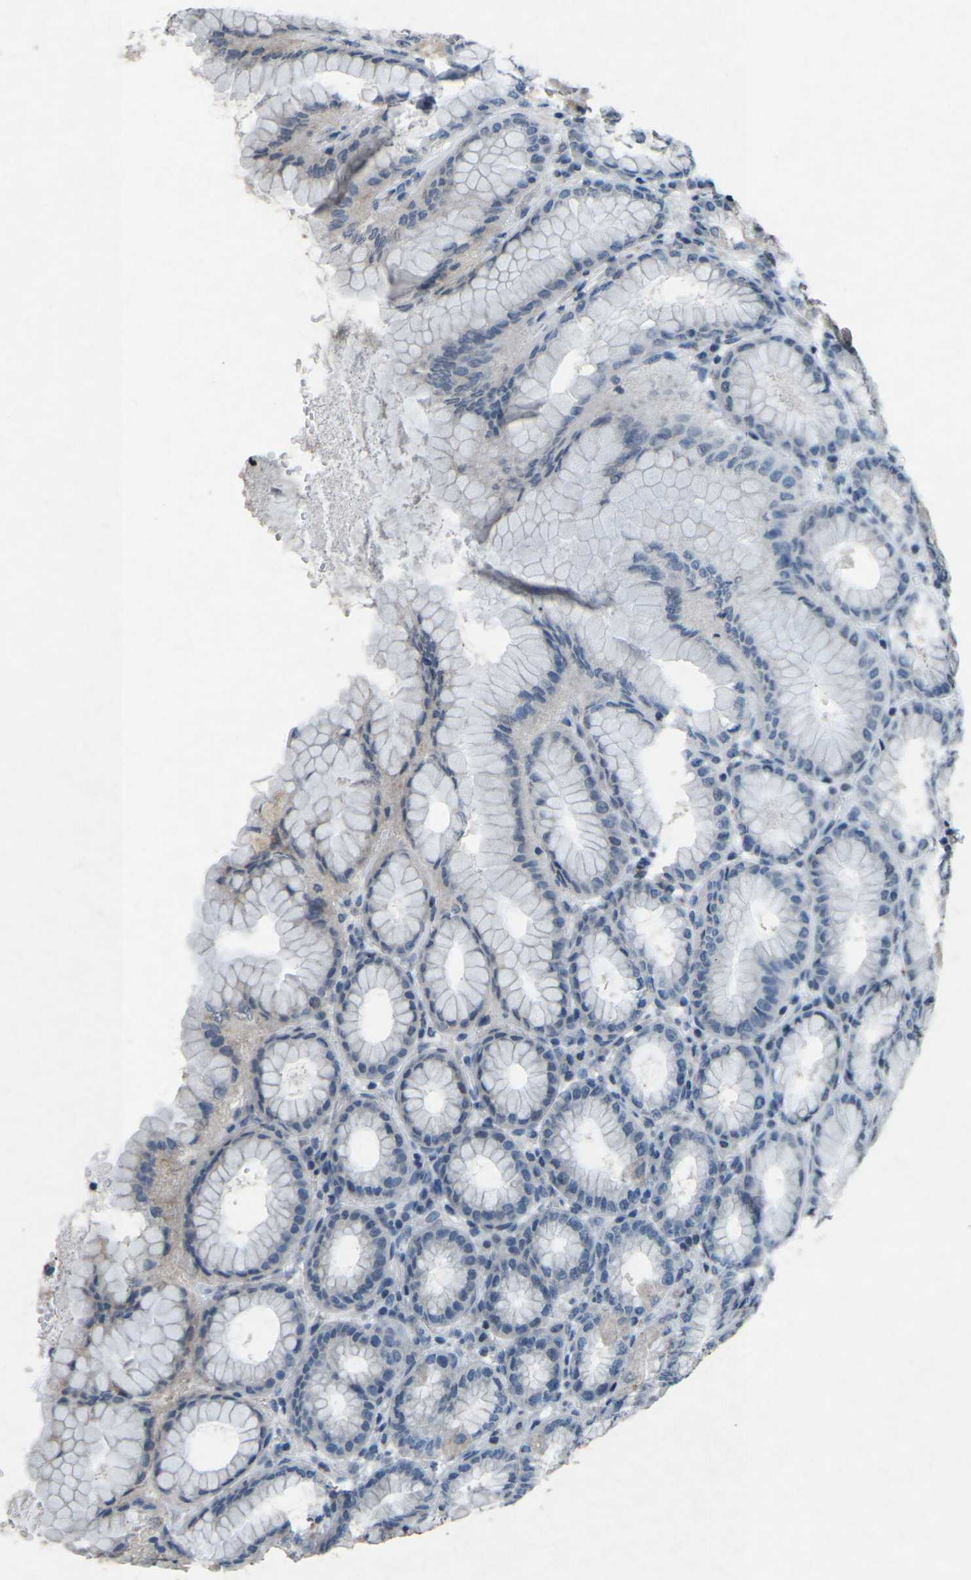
{"staining": {"intensity": "negative", "quantity": "none", "location": "none"}, "tissue": "stomach", "cell_type": "Glandular cells", "image_type": "normal", "snomed": [{"axis": "morphology", "description": "Normal tissue, NOS"}, {"axis": "topography", "description": "Stomach, upper"}], "caption": "High power microscopy image of an immunohistochemistry (IHC) histopathology image of unremarkable stomach, revealing no significant positivity in glandular cells. Nuclei are stained in blue.", "gene": "A1BG", "patient": {"sex": "female", "age": 56}}